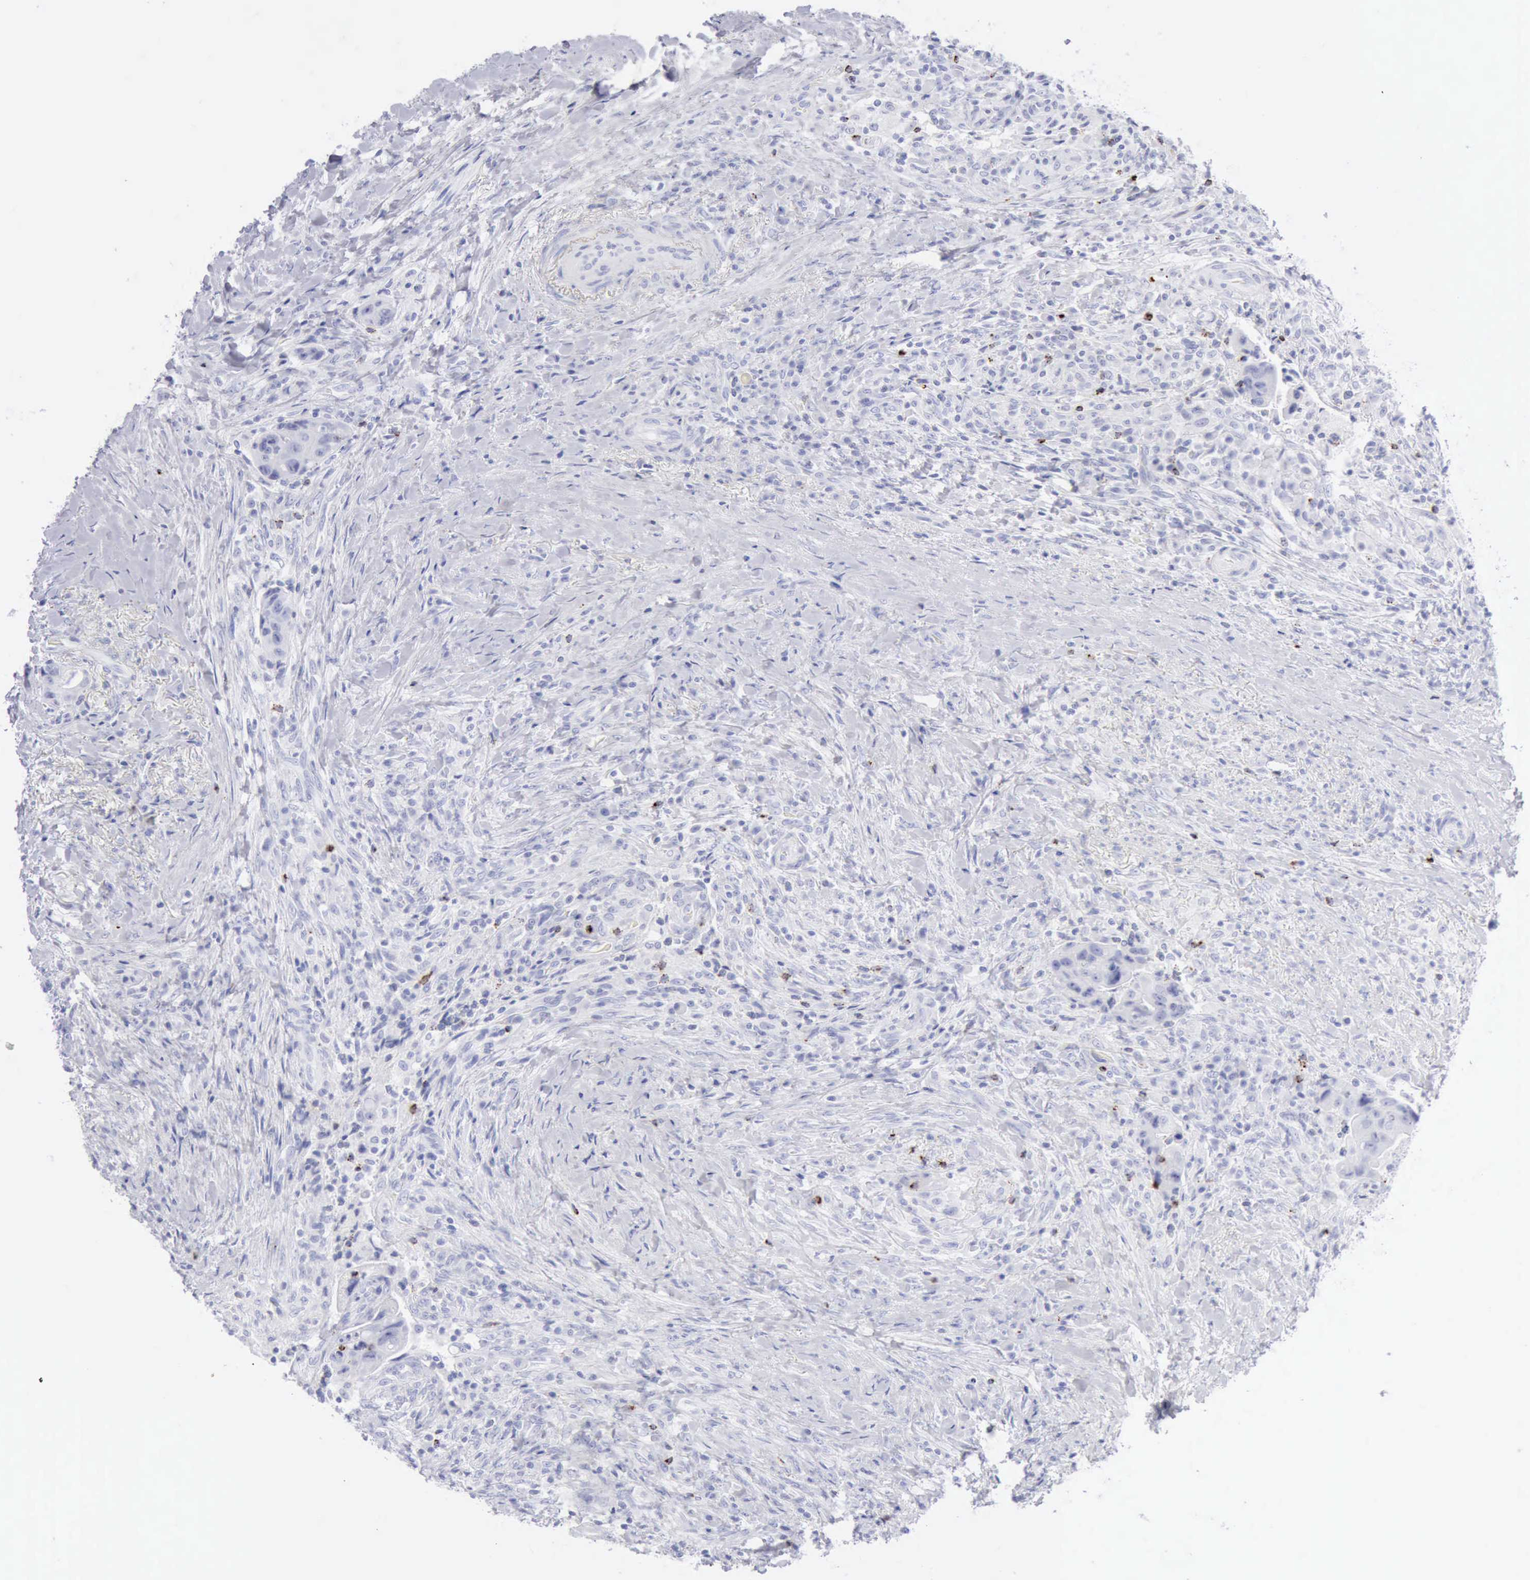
{"staining": {"intensity": "negative", "quantity": "none", "location": "none"}, "tissue": "colorectal cancer", "cell_type": "Tumor cells", "image_type": "cancer", "snomed": [{"axis": "morphology", "description": "Adenocarcinoma, NOS"}, {"axis": "topography", "description": "Rectum"}], "caption": "DAB (3,3'-diaminobenzidine) immunohistochemical staining of human colorectal cancer reveals no significant expression in tumor cells.", "gene": "GZMB", "patient": {"sex": "female", "age": 71}}